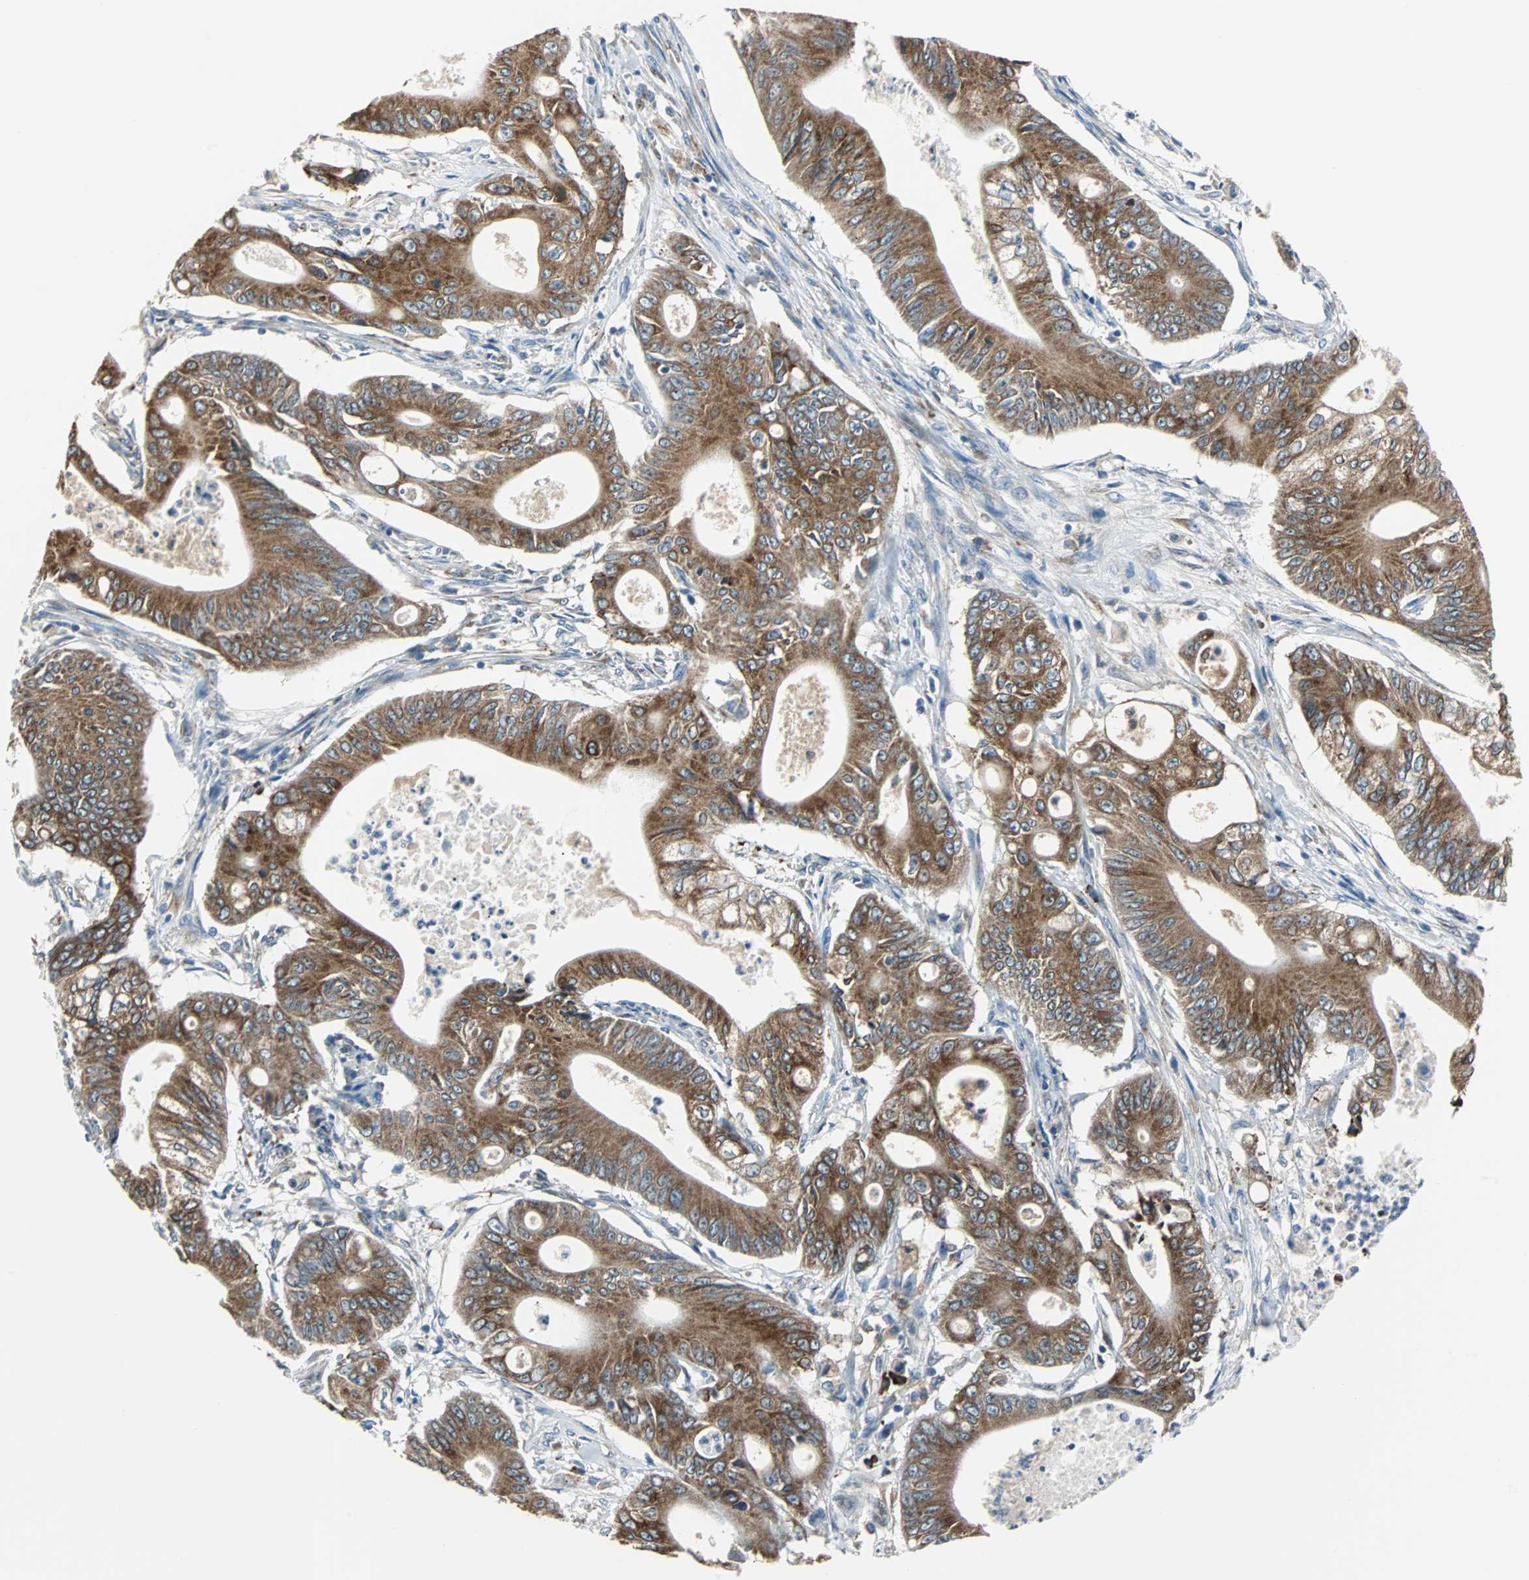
{"staining": {"intensity": "strong", "quantity": ">75%", "location": "cytoplasmic/membranous"}, "tissue": "pancreatic cancer", "cell_type": "Tumor cells", "image_type": "cancer", "snomed": [{"axis": "morphology", "description": "Normal tissue, NOS"}, {"axis": "topography", "description": "Lymph node"}], "caption": "Immunohistochemical staining of pancreatic cancer displays high levels of strong cytoplasmic/membranous staining in about >75% of tumor cells.", "gene": "PDIA4", "patient": {"sex": "male", "age": 62}}